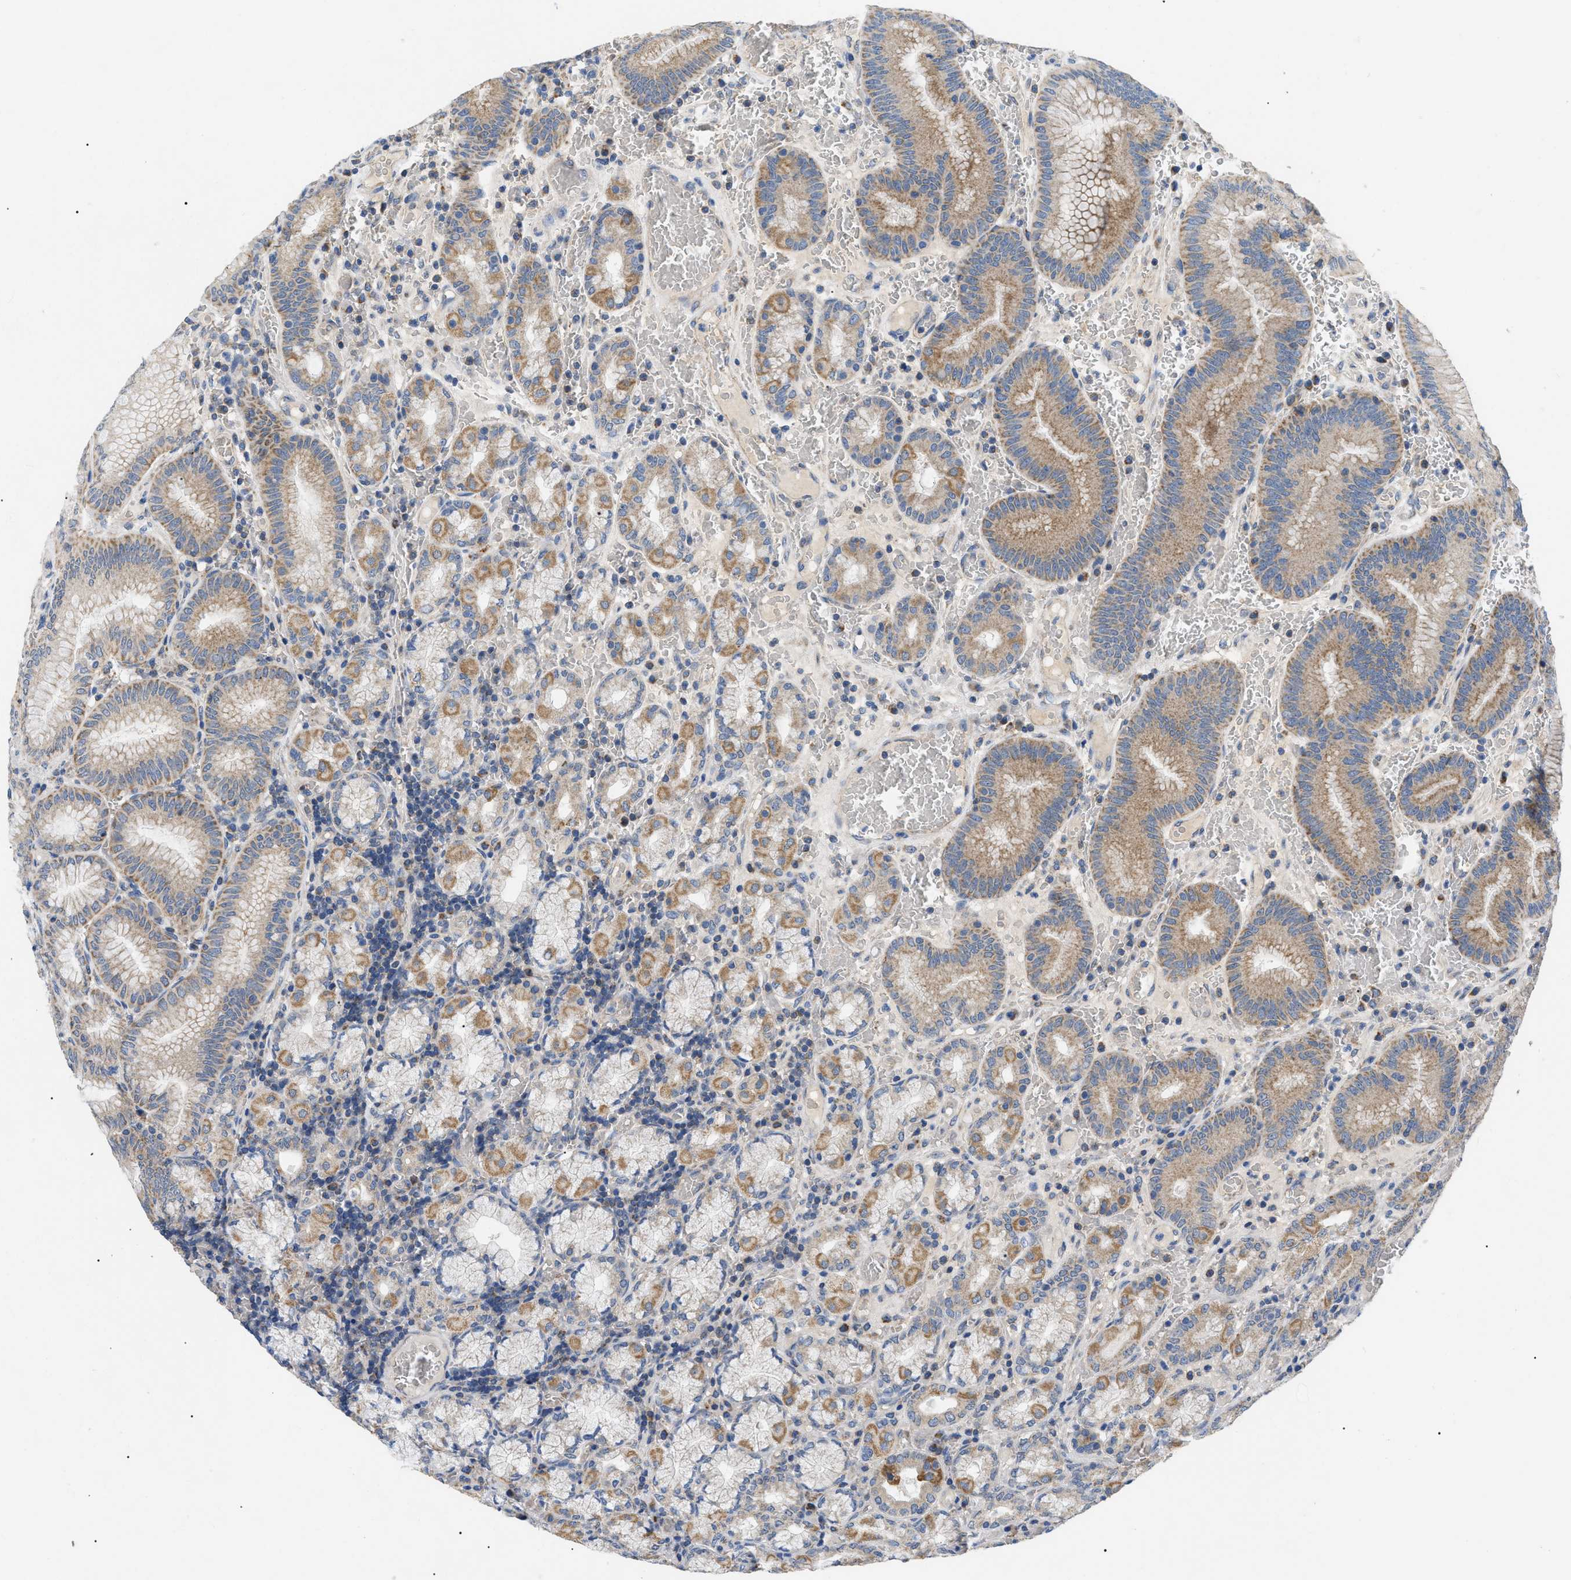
{"staining": {"intensity": "moderate", "quantity": ">75%", "location": "cytoplasmic/membranous"}, "tissue": "stomach", "cell_type": "Glandular cells", "image_type": "normal", "snomed": [{"axis": "morphology", "description": "Normal tissue, NOS"}, {"axis": "morphology", "description": "Carcinoid, malignant, NOS"}, {"axis": "topography", "description": "Stomach, upper"}], "caption": "Immunohistochemistry (IHC) (DAB (3,3'-diaminobenzidine)) staining of normal stomach exhibits moderate cytoplasmic/membranous protein expression in about >75% of glandular cells.", "gene": "TOMM6", "patient": {"sex": "male", "age": 39}}